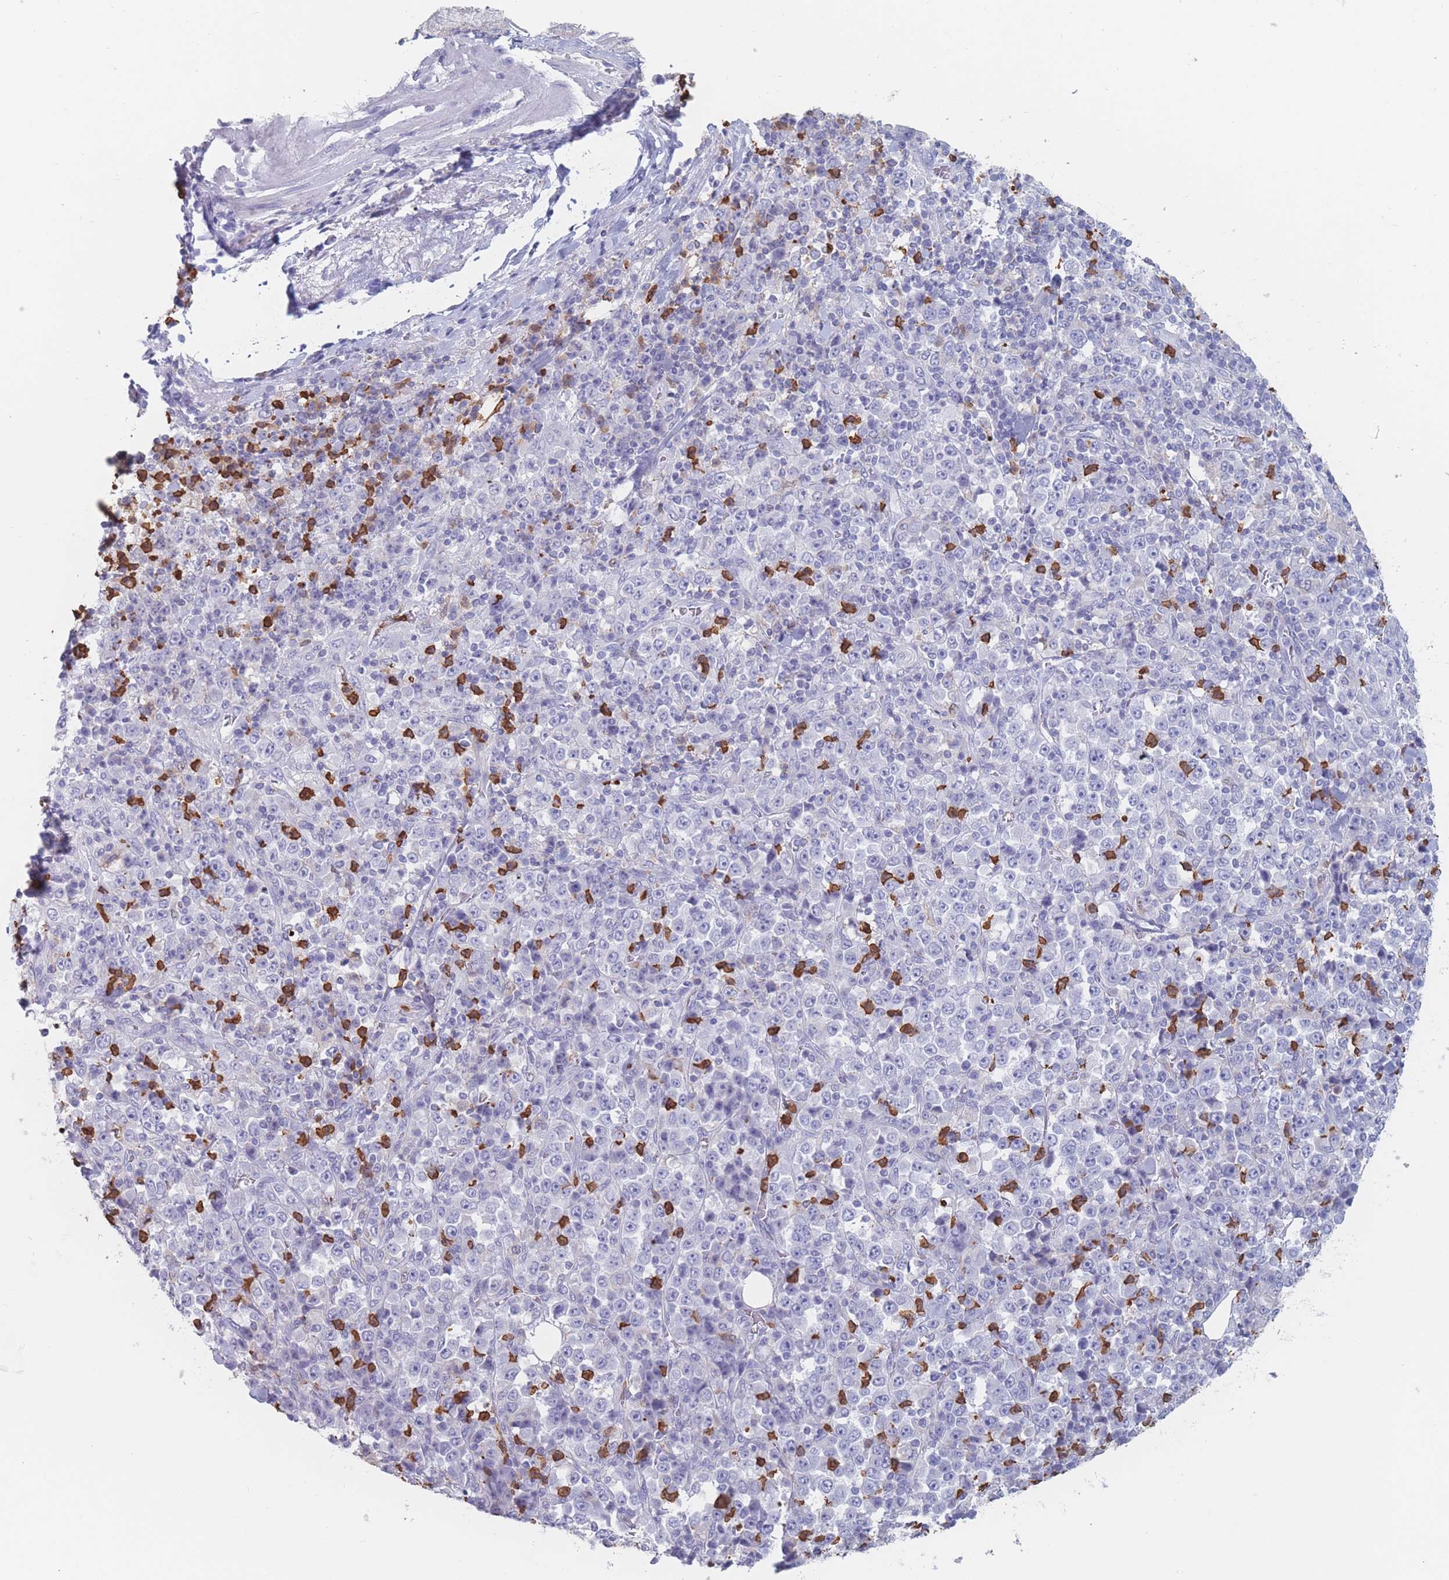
{"staining": {"intensity": "negative", "quantity": "none", "location": "none"}, "tissue": "stomach cancer", "cell_type": "Tumor cells", "image_type": "cancer", "snomed": [{"axis": "morphology", "description": "Normal tissue, NOS"}, {"axis": "morphology", "description": "Adenocarcinoma, NOS"}, {"axis": "topography", "description": "Stomach, upper"}, {"axis": "topography", "description": "Stomach"}], "caption": "Immunohistochemistry photomicrograph of neoplastic tissue: human stomach adenocarcinoma stained with DAB demonstrates no significant protein staining in tumor cells.", "gene": "ATP1A3", "patient": {"sex": "male", "age": 59}}